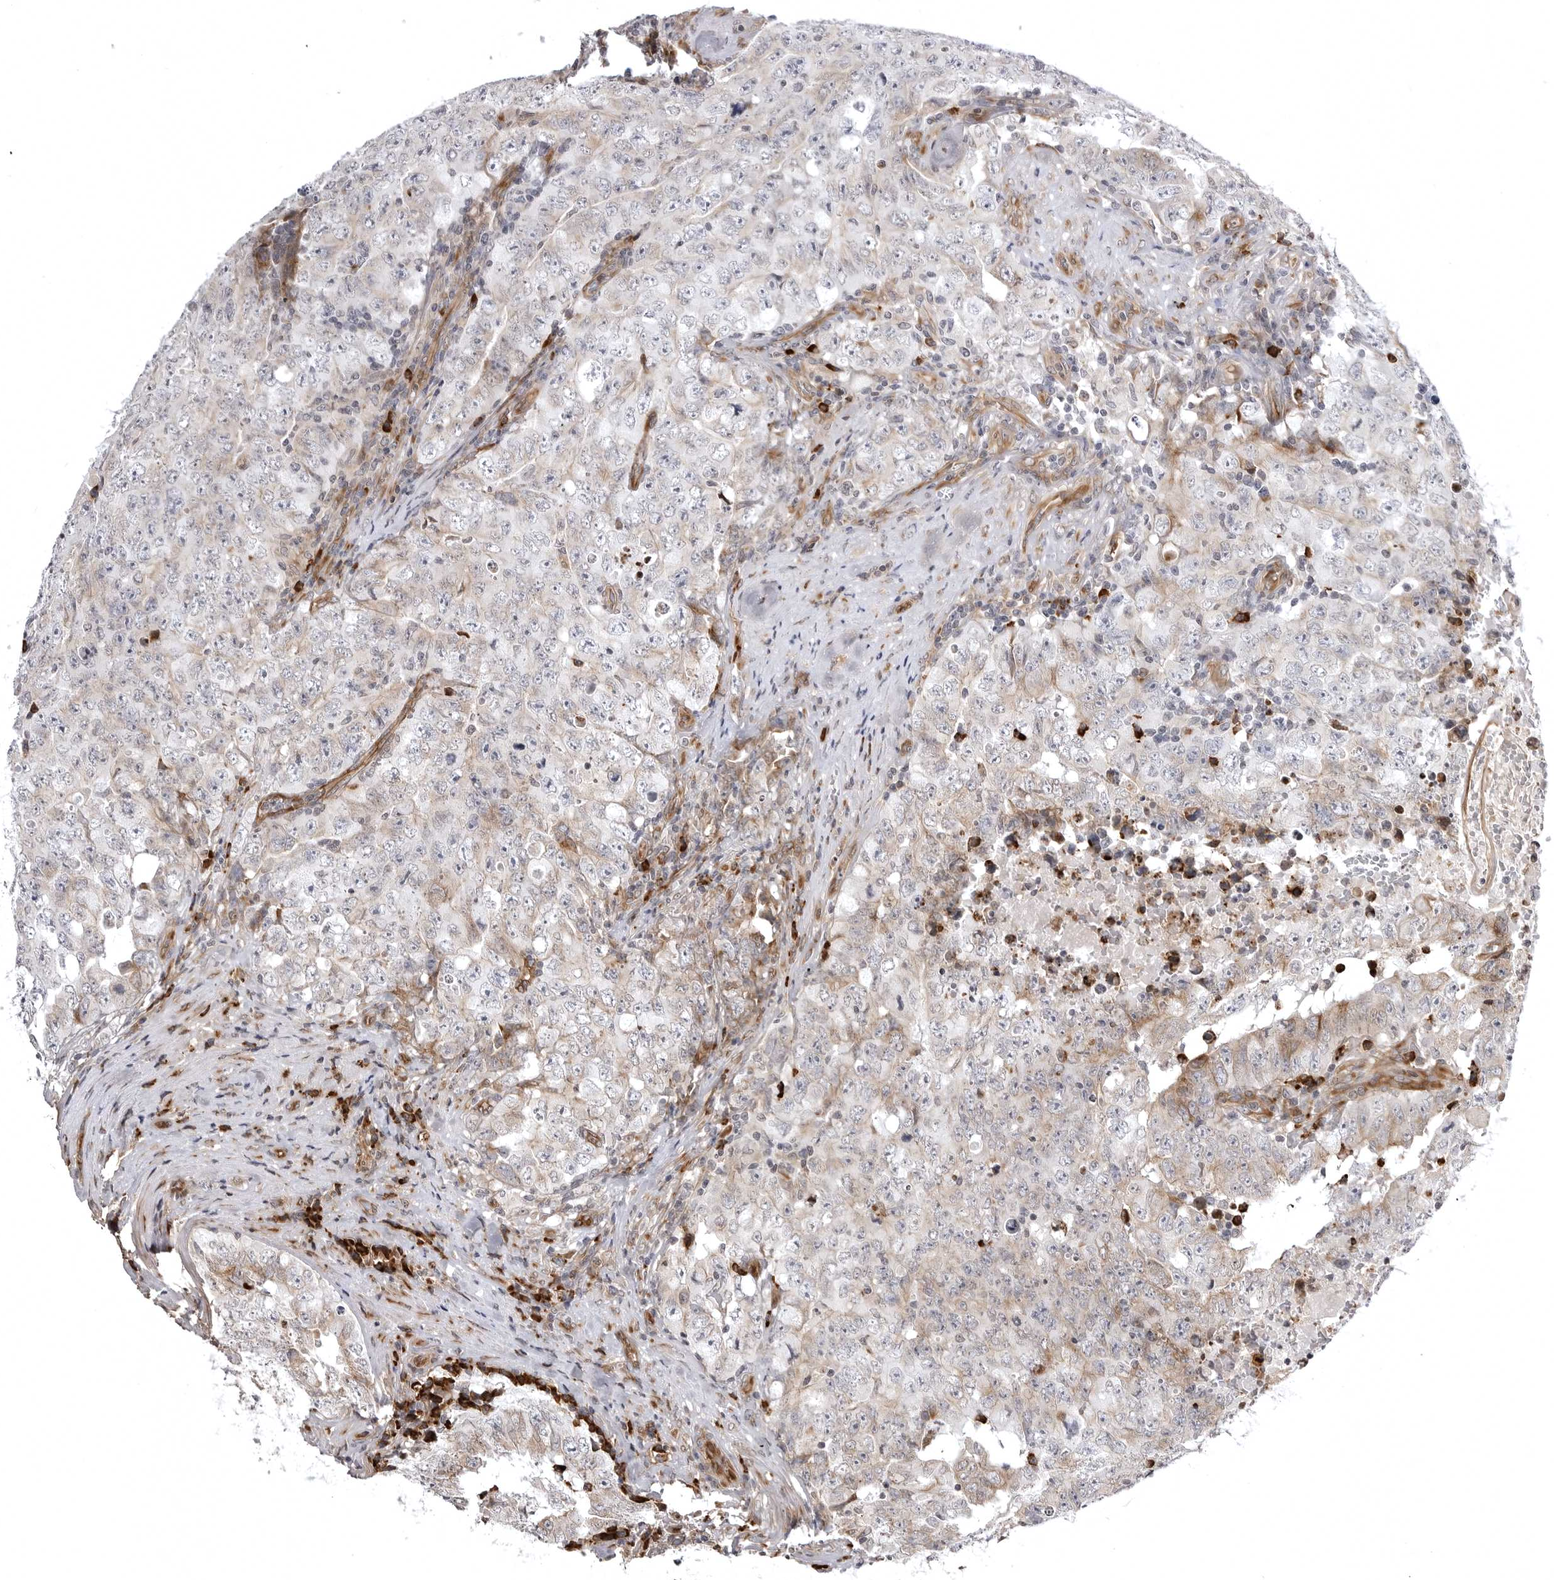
{"staining": {"intensity": "weak", "quantity": "25%-75%", "location": "cytoplasmic/membranous"}, "tissue": "testis cancer", "cell_type": "Tumor cells", "image_type": "cancer", "snomed": [{"axis": "morphology", "description": "Carcinoma, Embryonal, NOS"}, {"axis": "topography", "description": "Testis"}], "caption": "Immunohistochemical staining of human testis cancer reveals weak cytoplasmic/membranous protein positivity in approximately 25%-75% of tumor cells. Using DAB (3,3'-diaminobenzidine) (brown) and hematoxylin (blue) stains, captured at high magnification using brightfield microscopy.", "gene": "ARL5A", "patient": {"sex": "male", "age": 26}}